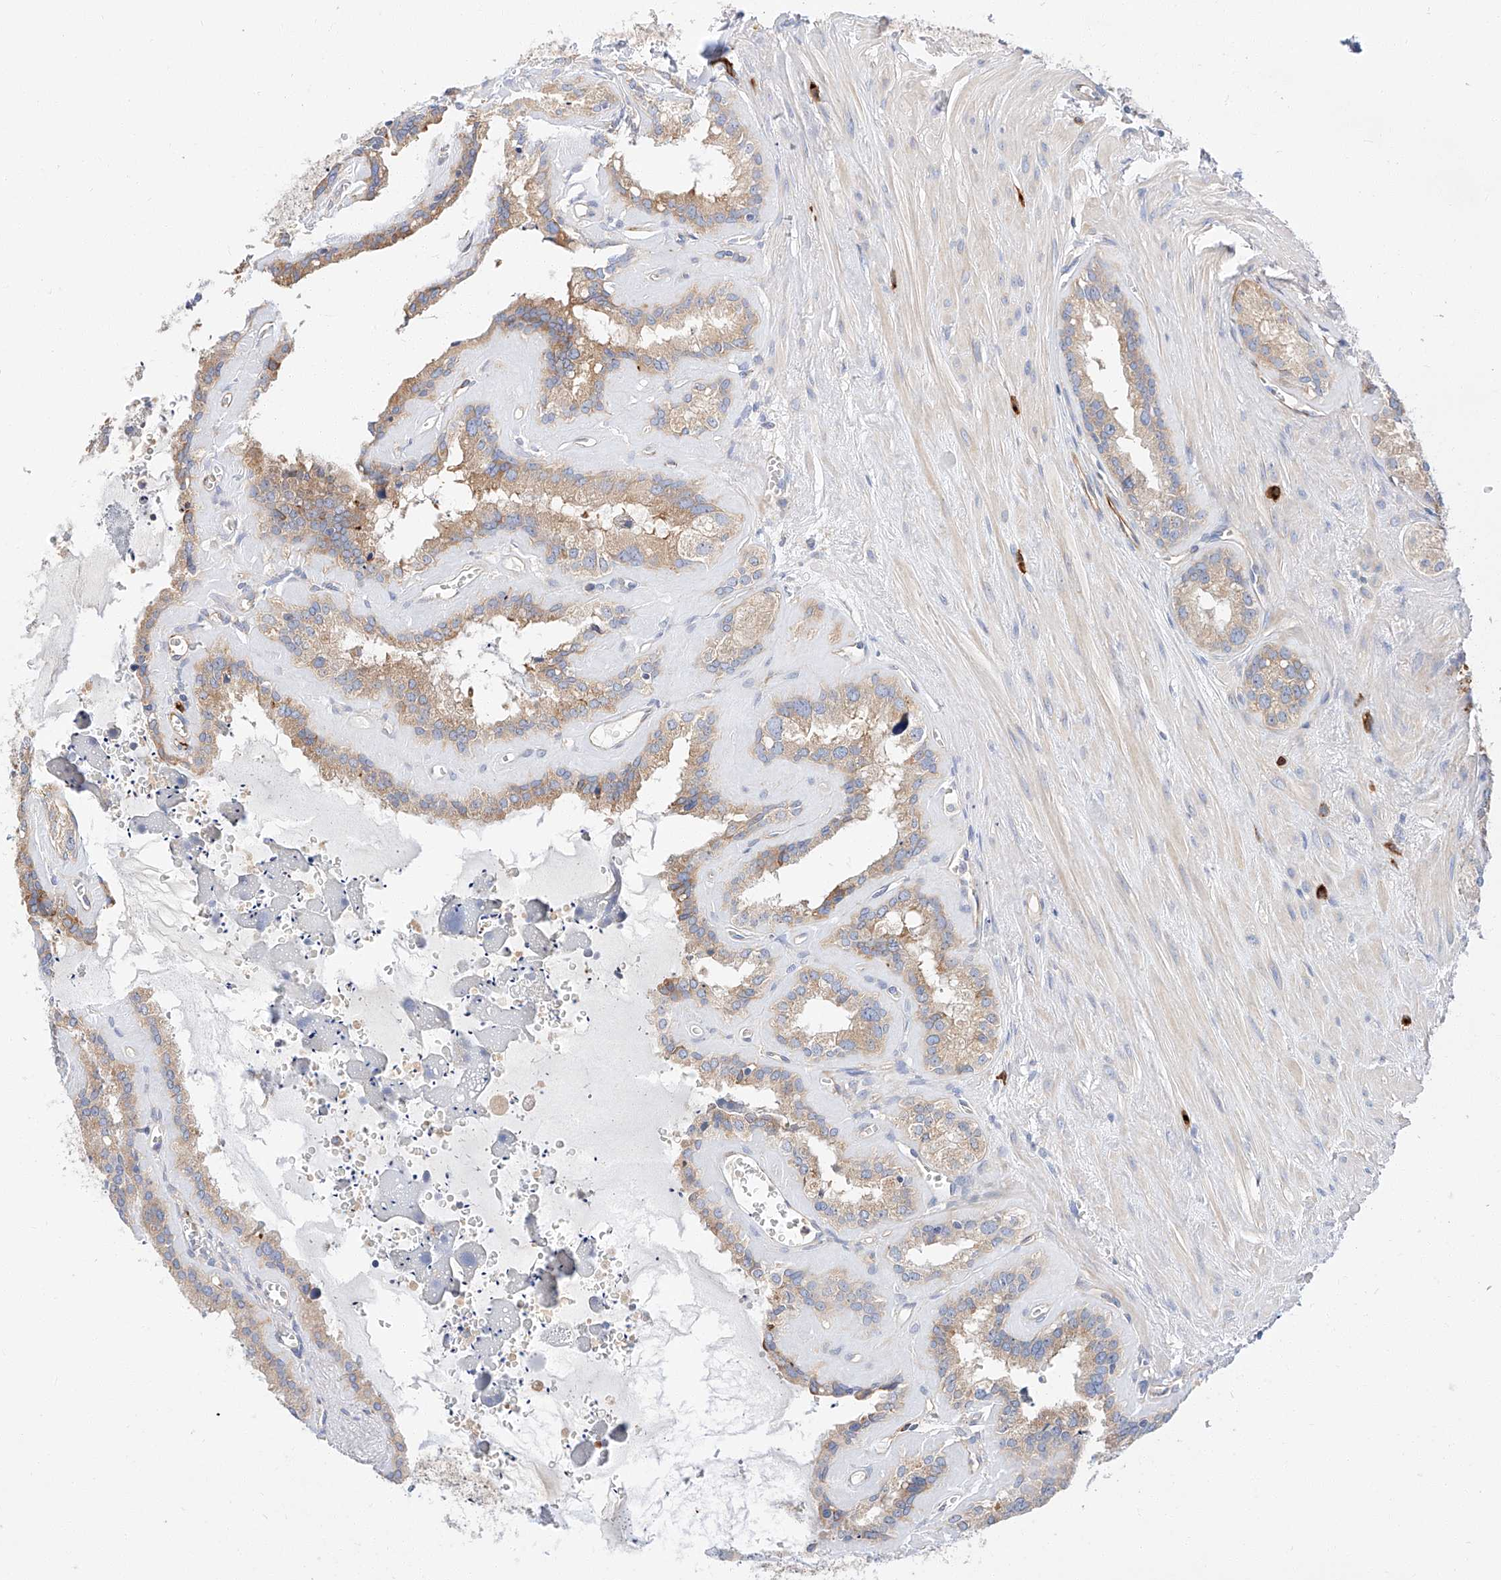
{"staining": {"intensity": "moderate", "quantity": "25%-75%", "location": "cytoplasmic/membranous"}, "tissue": "seminal vesicle", "cell_type": "Glandular cells", "image_type": "normal", "snomed": [{"axis": "morphology", "description": "Normal tissue, NOS"}, {"axis": "topography", "description": "Prostate"}, {"axis": "topography", "description": "Seminal veicle"}], "caption": "Seminal vesicle stained for a protein (brown) displays moderate cytoplasmic/membranous positive staining in about 25%-75% of glandular cells.", "gene": "GLMN", "patient": {"sex": "male", "age": 59}}